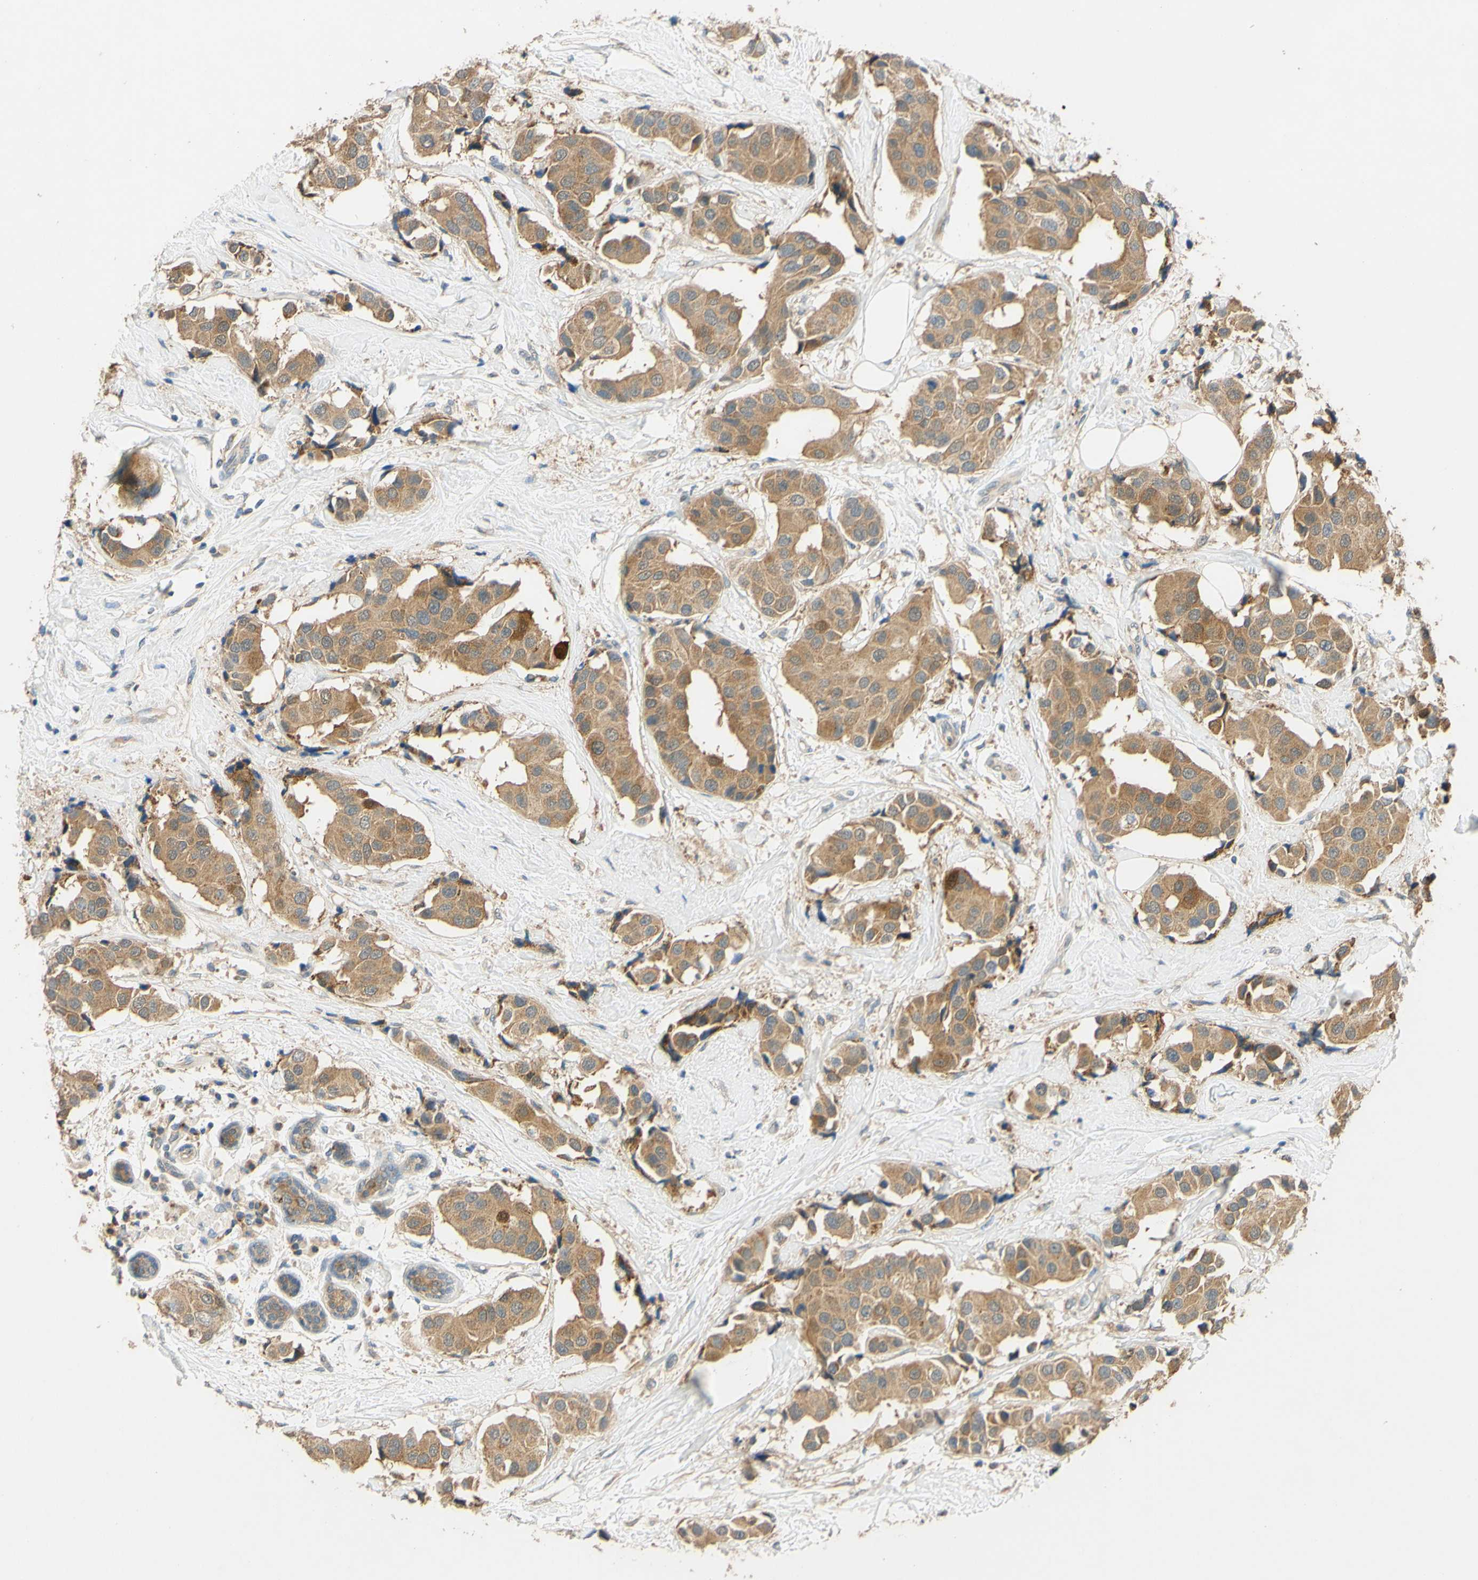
{"staining": {"intensity": "moderate", "quantity": ">75%", "location": "cytoplasmic/membranous"}, "tissue": "breast cancer", "cell_type": "Tumor cells", "image_type": "cancer", "snomed": [{"axis": "morphology", "description": "Normal tissue, NOS"}, {"axis": "morphology", "description": "Duct carcinoma"}, {"axis": "topography", "description": "Breast"}], "caption": "Breast intraductal carcinoma stained with a protein marker demonstrates moderate staining in tumor cells.", "gene": "ENTREP2", "patient": {"sex": "female", "age": 39}}